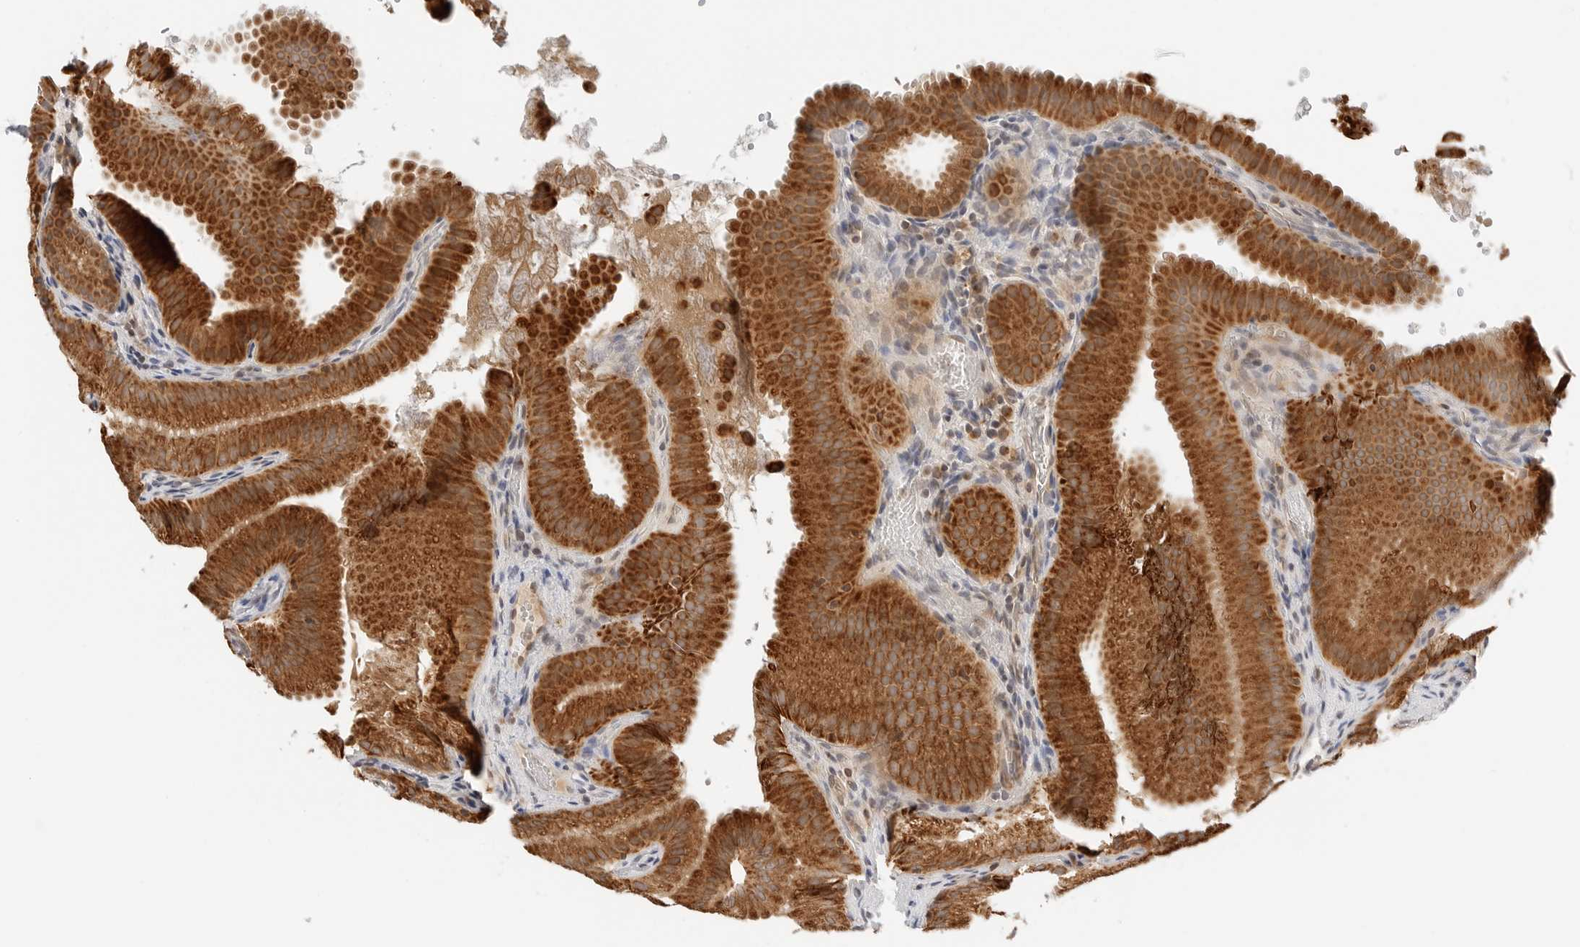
{"staining": {"intensity": "strong", "quantity": ">75%", "location": "cytoplasmic/membranous"}, "tissue": "gallbladder", "cell_type": "Glandular cells", "image_type": "normal", "snomed": [{"axis": "morphology", "description": "Normal tissue, NOS"}, {"axis": "topography", "description": "Gallbladder"}], "caption": "Immunohistochemical staining of unremarkable gallbladder demonstrates high levels of strong cytoplasmic/membranous positivity in about >75% of glandular cells.", "gene": "DYRK4", "patient": {"sex": "female", "age": 30}}